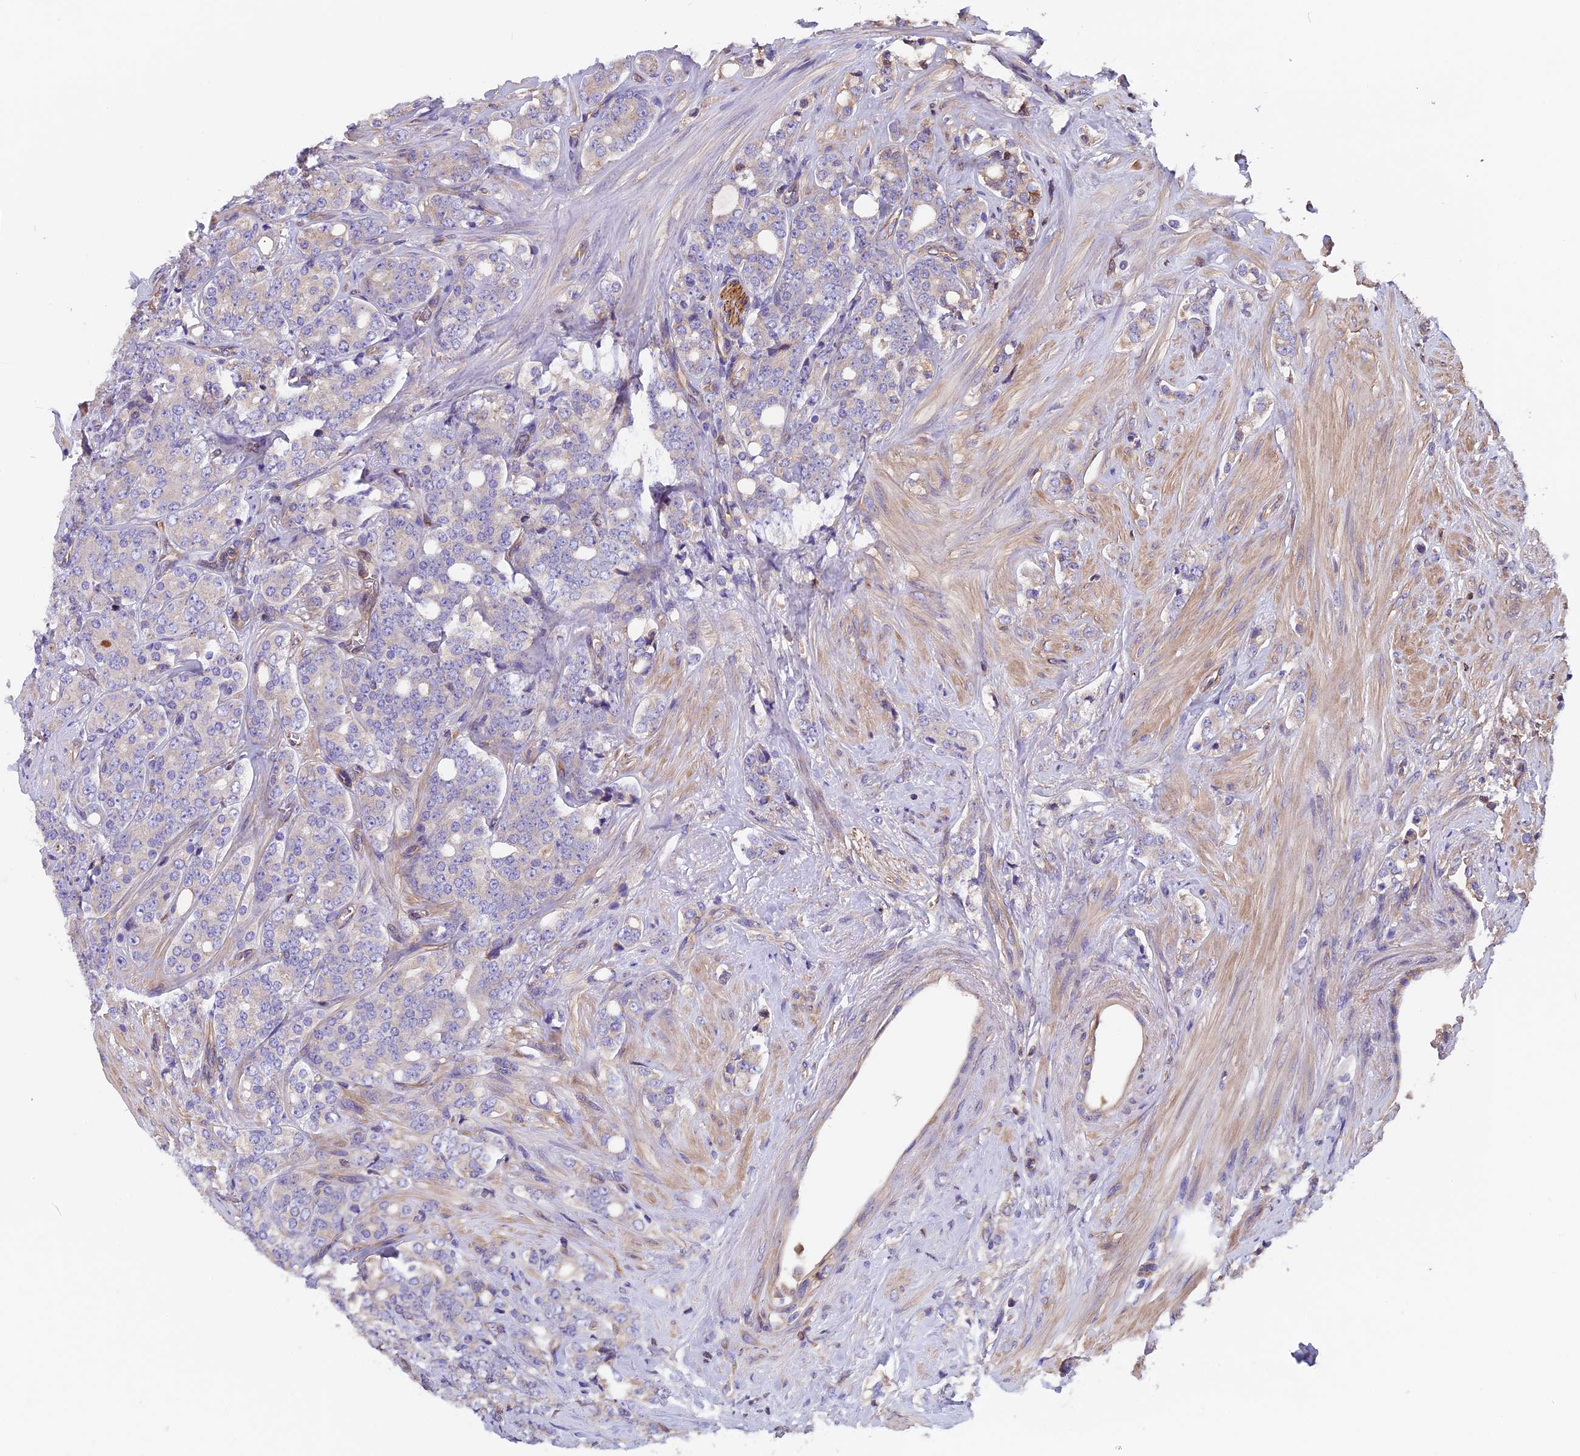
{"staining": {"intensity": "weak", "quantity": "<25%", "location": "cytoplasmic/membranous"}, "tissue": "prostate cancer", "cell_type": "Tumor cells", "image_type": "cancer", "snomed": [{"axis": "morphology", "description": "Adenocarcinoma, High grade"}, {"axis": "topography", "description": "Prostate"}], "caption": "High magnification brightfield microscopy of adenocarcinoma (high-grade) (prostate) stained with DAB (3,3'-diaminobenzidine) (brown) and counterstained with hematoxylin (blue): tumor cells show no significant staining. Nuclei are stained in blue.", "gene": "CCDC153", "patient": {"sex": "male", "age": 62}}